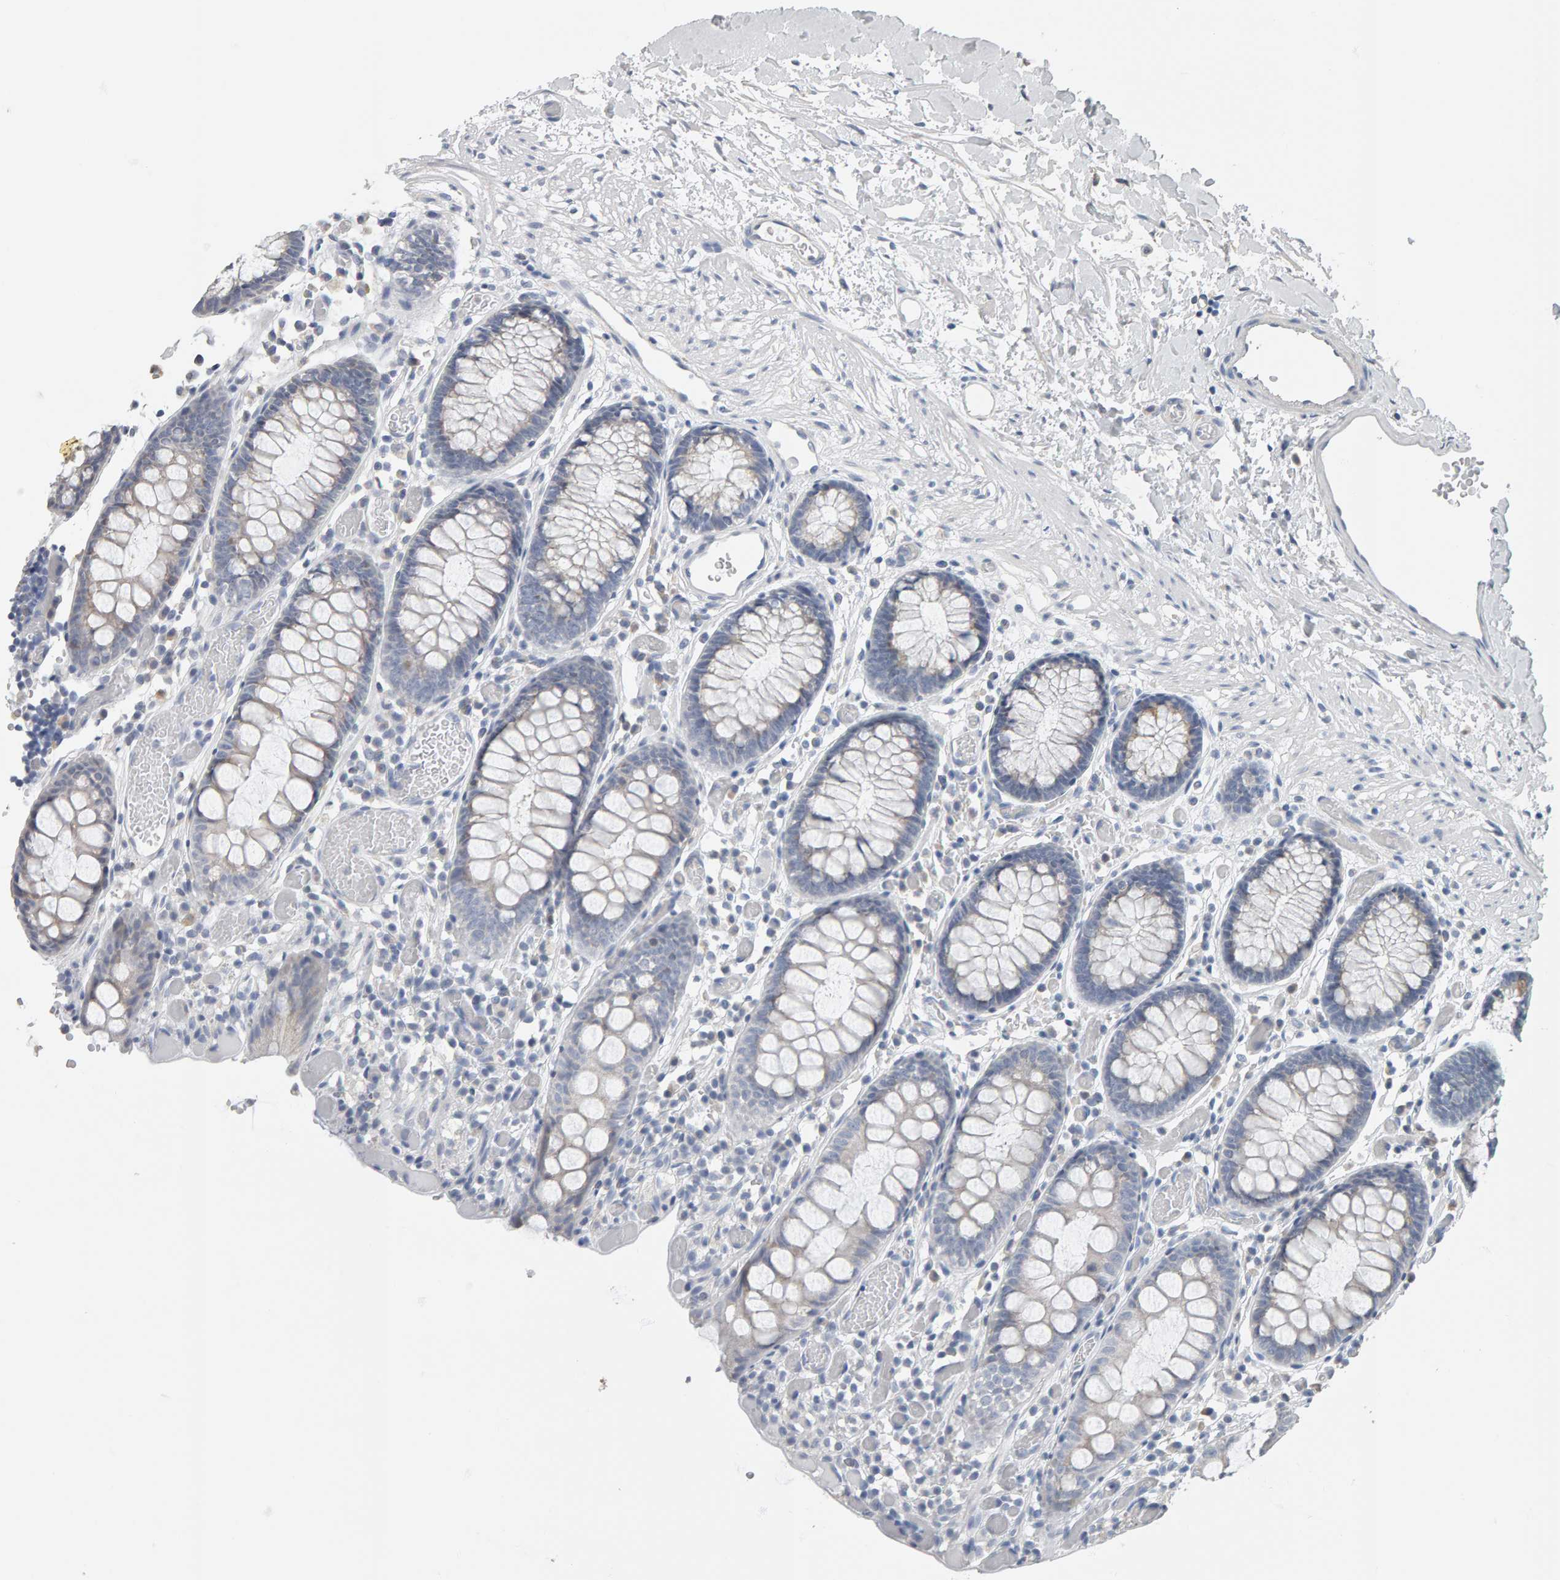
{"staining": {"intensity": "negative", "quantity": "none", "location": "none"}, "tissue": "colon", "cell_type": "Endothelial cells", "image_type": "normal", "snomed": [{"axis": "morphology", "description": "Normal tissue, NOS"}, {"axis": "topography", "description": "Colon"}], "caption": "This is a photomicrograph of immunohistochemistry (IHC) staining of unremarkable colon, which shows no positivity in endothelial cells.", "gene": "ADHFE1", "patient": {"sex": "male", "age": 14}}